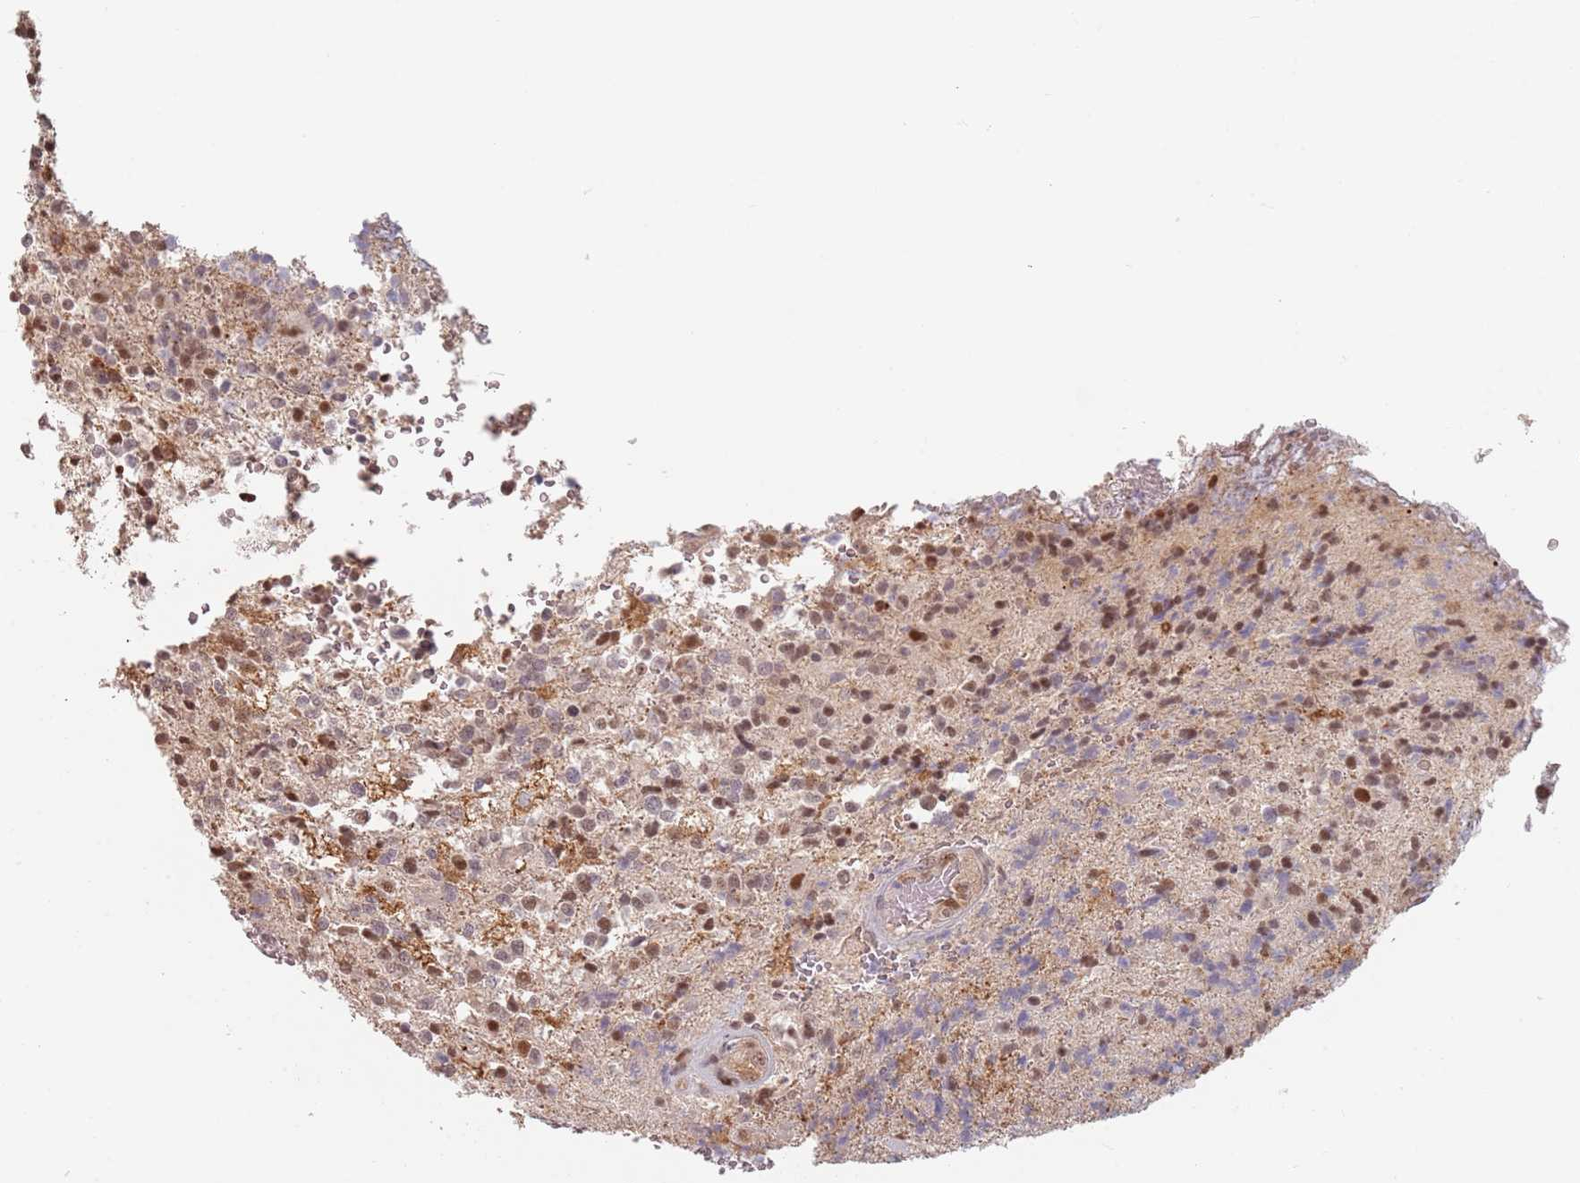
{"staining": {"intensity": "moderate", "quantity": ">75%", "location": "nuclear"}, "tissue": "glioma", "cell_type": "Tumor cells", "image_type": "cancer", "snomed": [{"axis": "morphology", "description": "Glioma, malignant, High grade"}, {"axis": "topography", "description": "Brain"}], "caption": "Immunohistochemical staining of high-grade glioma (malignant) reveals moderate nuclear protein staining in about >75% of tumor cells.", "gene": "PLSCR5", "patient": {"sex": "male", "age": 56}}